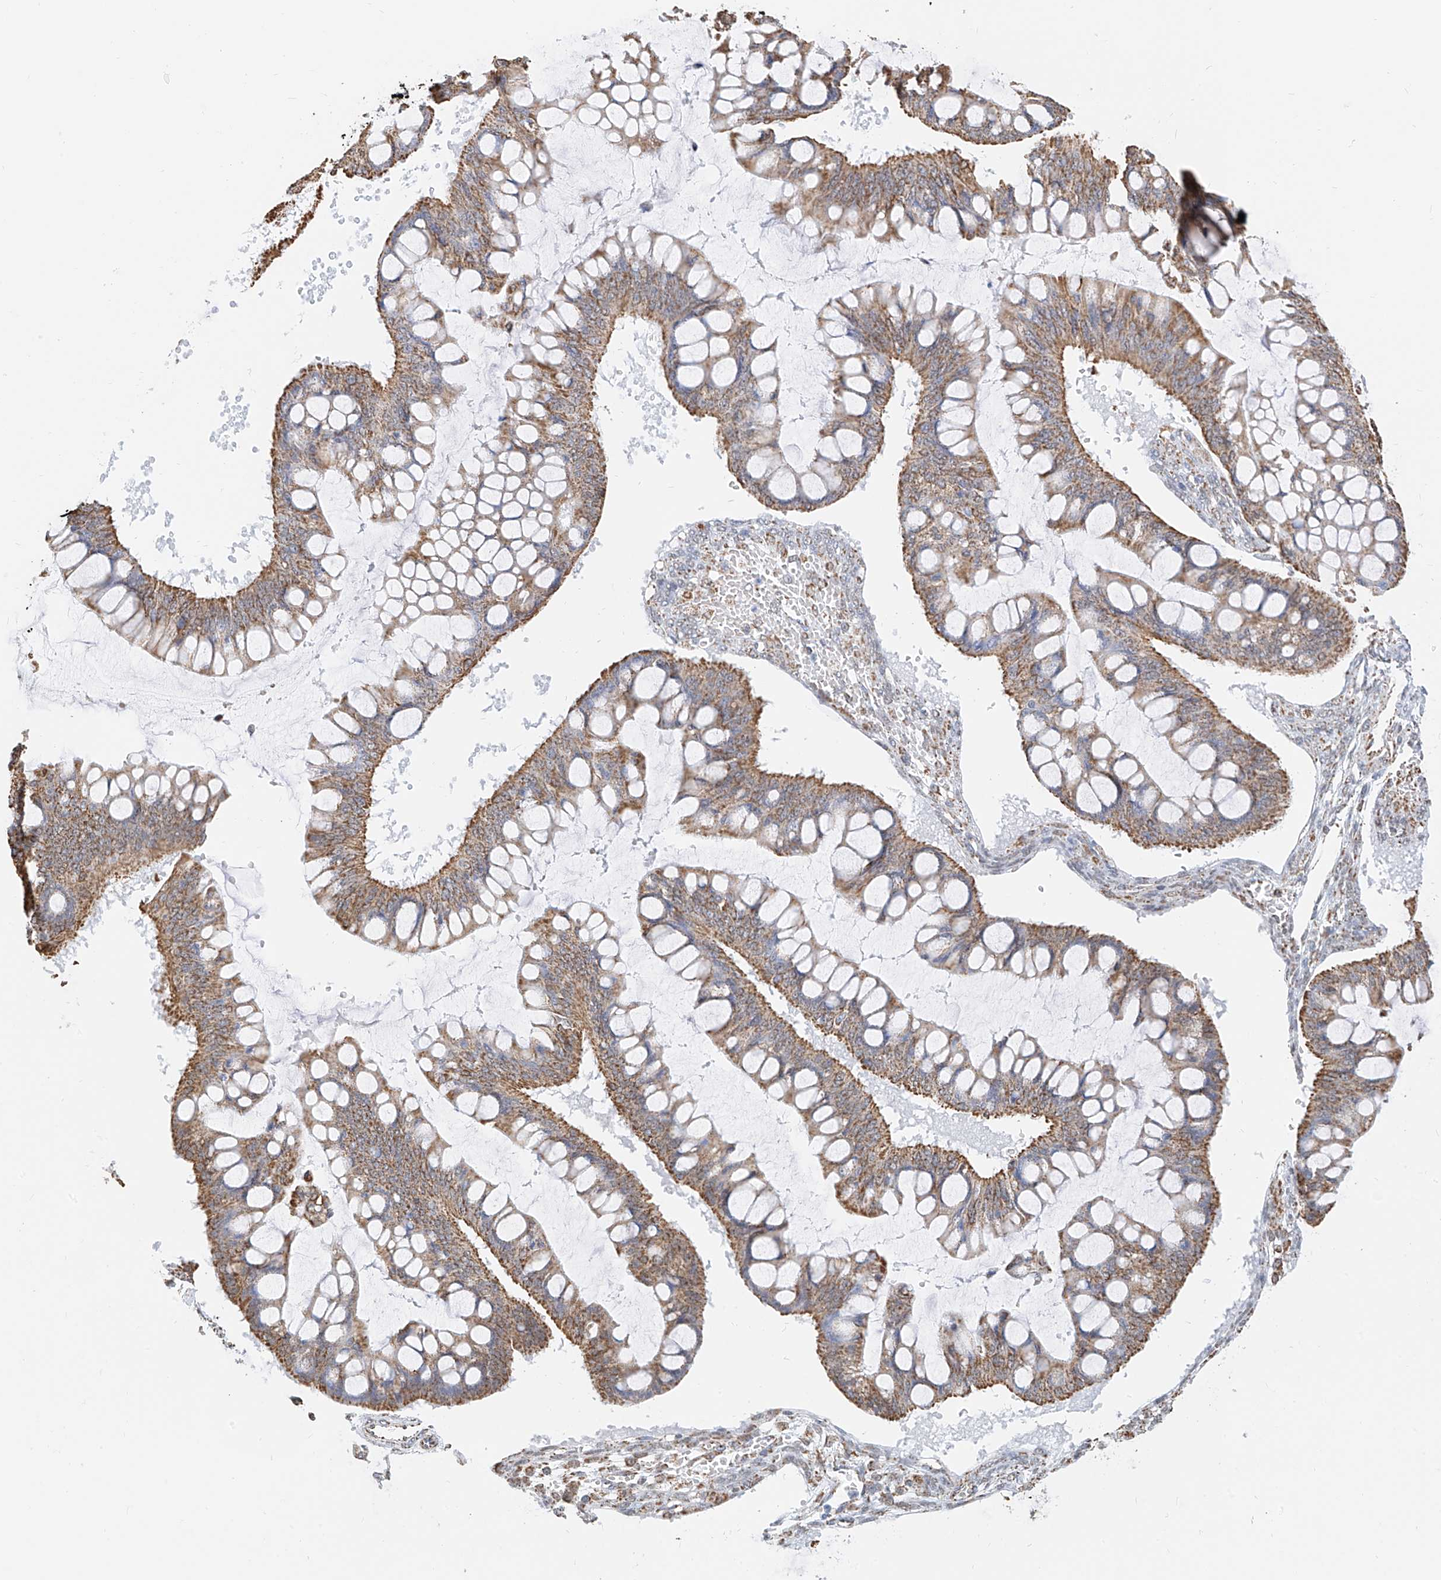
{"staining": {"intensity": "moderate", "quantity": ">75%", "location": "cytoplasmic/membranous"}, "tissue": "ovarian cancer", "cell_type": "Tumor cells", "image_type": "cancer", "snomed": [{"axis": "morphology", "description": "Cystadenocarcinoma, mucinous, NOS"}, {"axis": "topography", "description": "Ovary"}], "caption": "A medium amount of moderate cytoplasmic/membranous staining is present in about >75% of tumor cells in ovarian mucinous cystadenocarcinoma tissue.", "gene": "NALCN", "patient": {"sex": "female", "age": 73}}